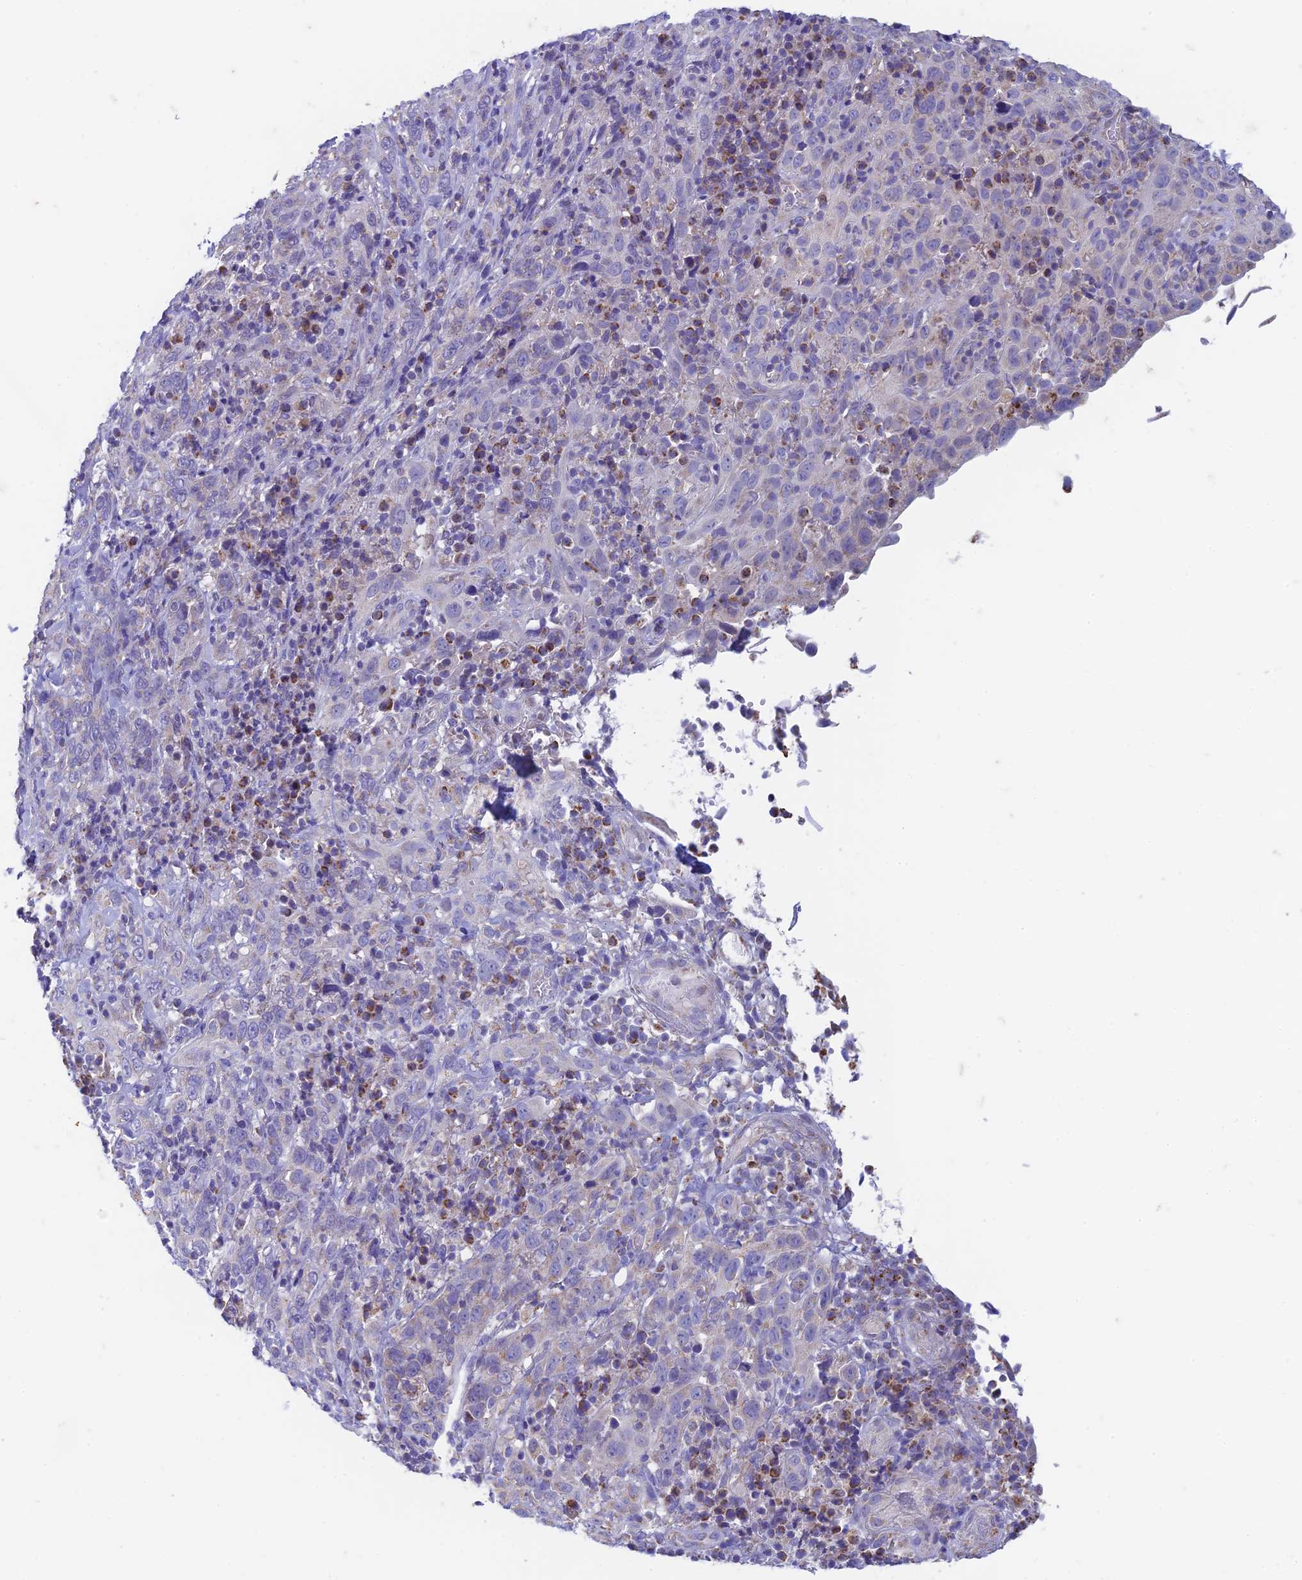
{"staining": {"intensity": "negative", "quantity": "none", "location": "none"}, "tissue": "cervical cancer", "cell_type": "Tumor cells", "image_type": "cancer", "snomed": [{"axis": "morphology", "description": "Squamous cell carcinoma, NOS"}, {"axis": "topography", "description": "Cervix"}], "caption": "Squamous cell carcinoma (cervical) was stained to show a protein in brown. There is no significant staining in tumor cells.", "gene": "ZNF181", "patient": {"sex": "female", "age": 46}}